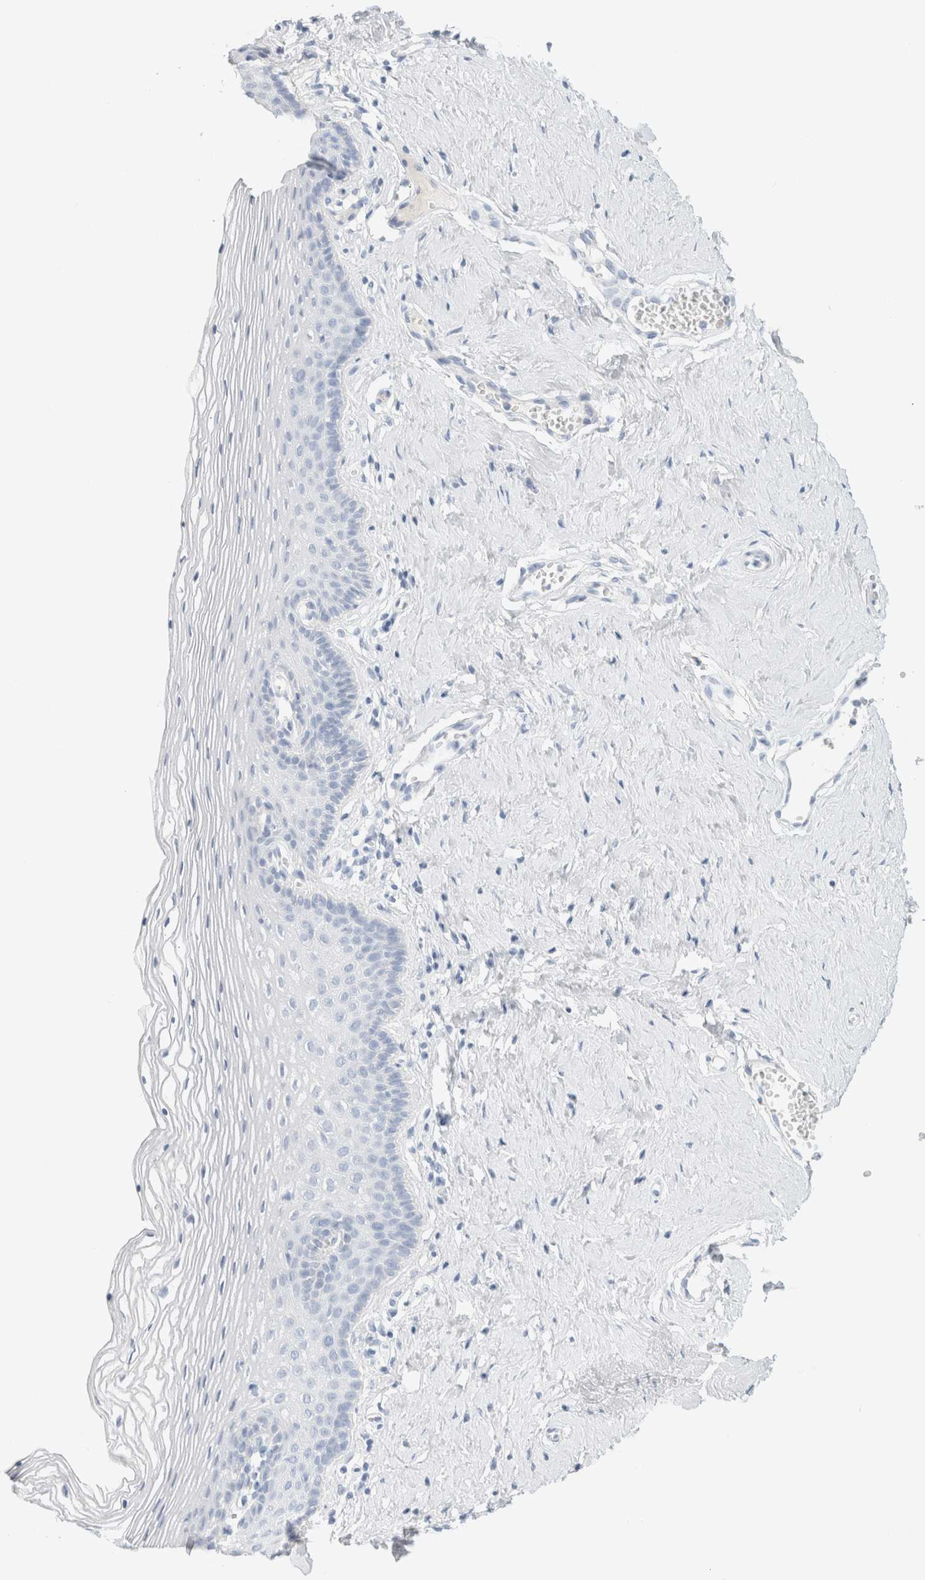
{"staining": {"intensity": "negative", "quantity": "none", "location": "none"}, "tissue": "vagina", "cell_type": "Squamous epithelial cells", "image_type": "normal", "snomed": [{"axis": "morphology", "description": "Normal tissue, NOS"}, {"axis": "topography", "description": "Vagina"}], "caption": "This is a micrograph of immunohistochemistry (IHC) staining of unremarkable vagina, which shows no staining in squamous epithelial cells. Brightfield microscopy of immunohistochemistry stained with DAB (brown) and hematoxylin (blue), captured at high magnification.", "gene": "CPQ", "patient": {"sex": "female", "age": 32}}